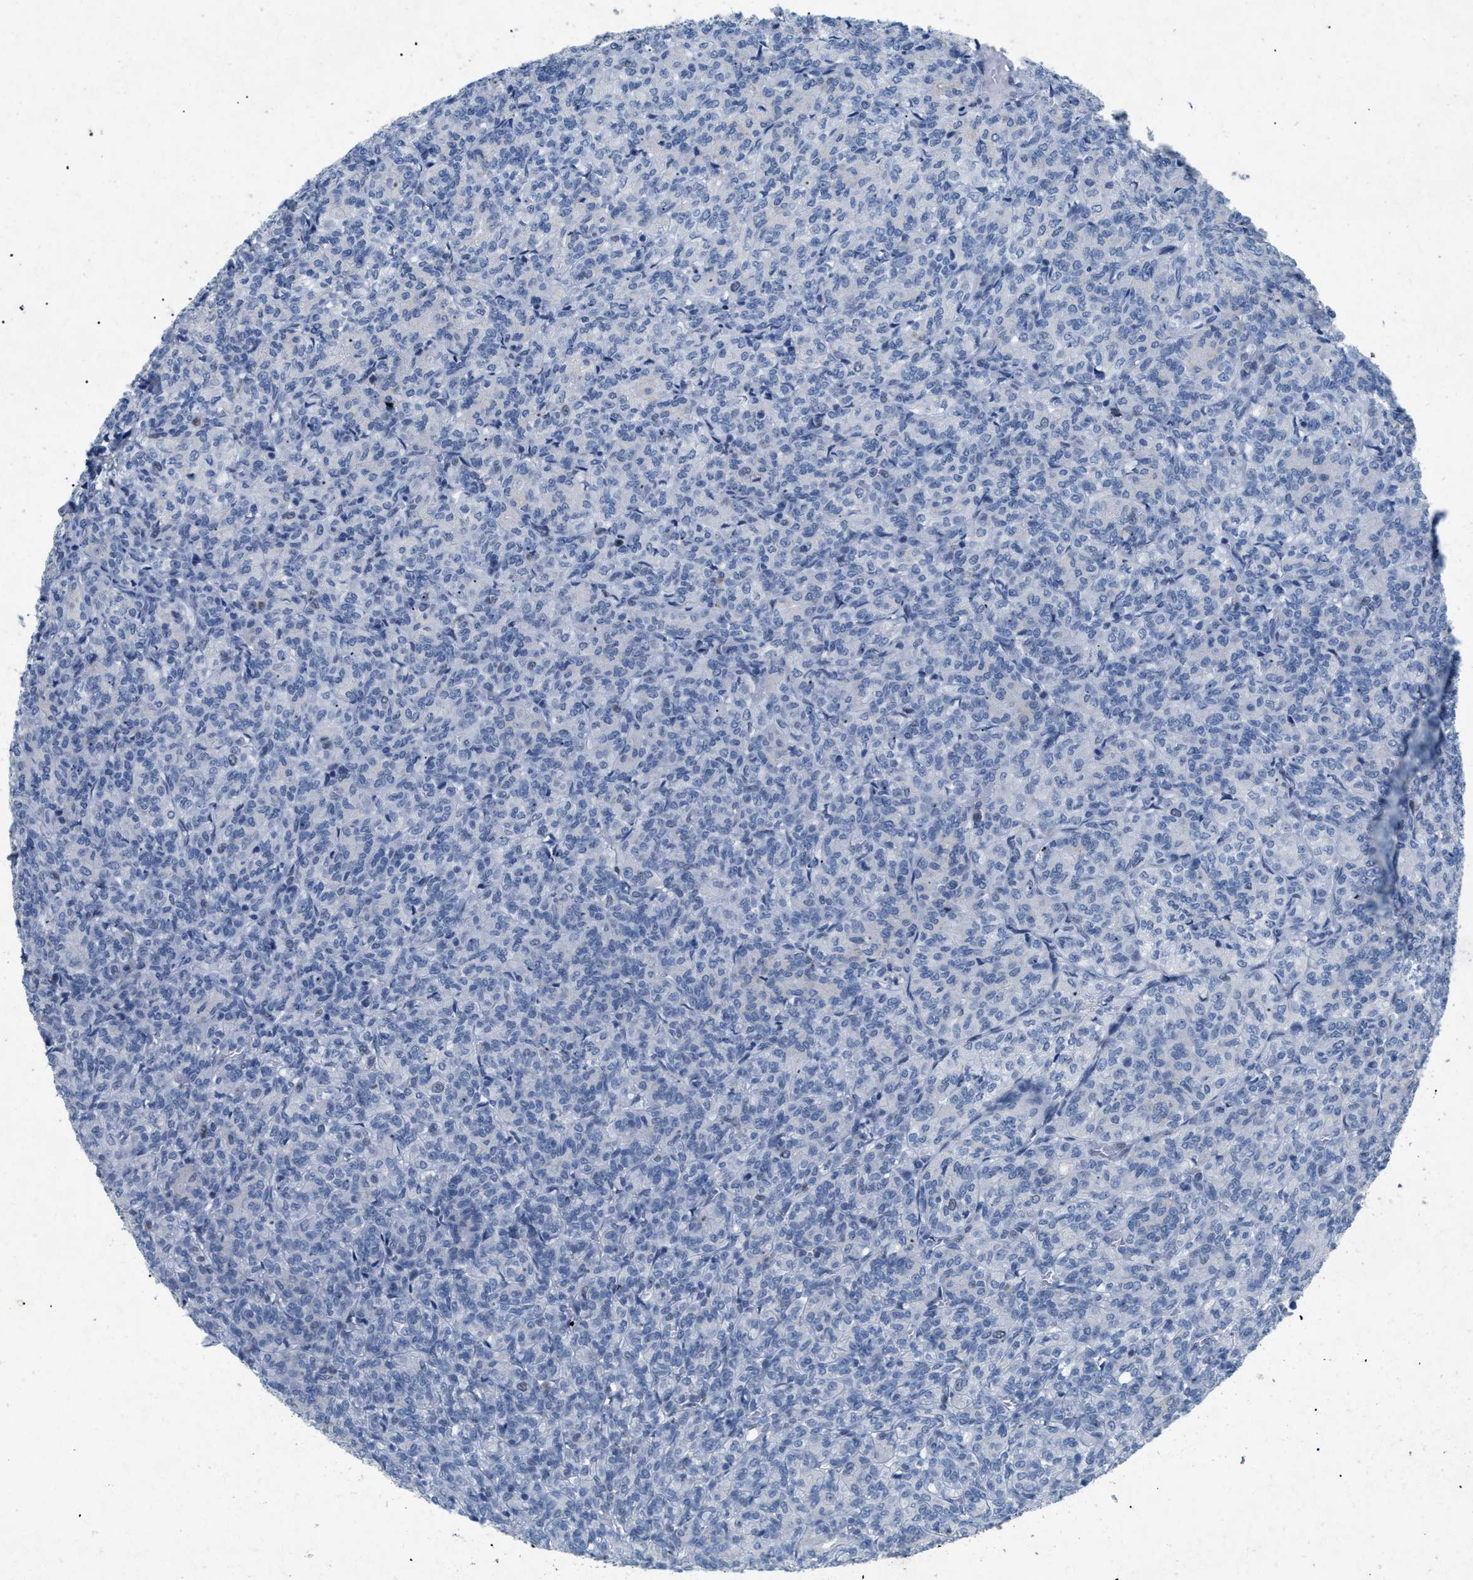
{"staining": {"intensity": "negative", "quantity": "none", "location": "none"}, "tissue": "renal cancer", "cell_type": "Tumor cells", "image_type": "cancer", "snomed": [{"axis": "morphology", "description": "Adenocarcinoma, NOS"}, {"axis": "topography", "description": "Kidney"}], "caption": "Tumor cells are negative for protein expression in human renal cancer.", "gene": "TASOR", "patient": {"sex": "male", "age": 77}}